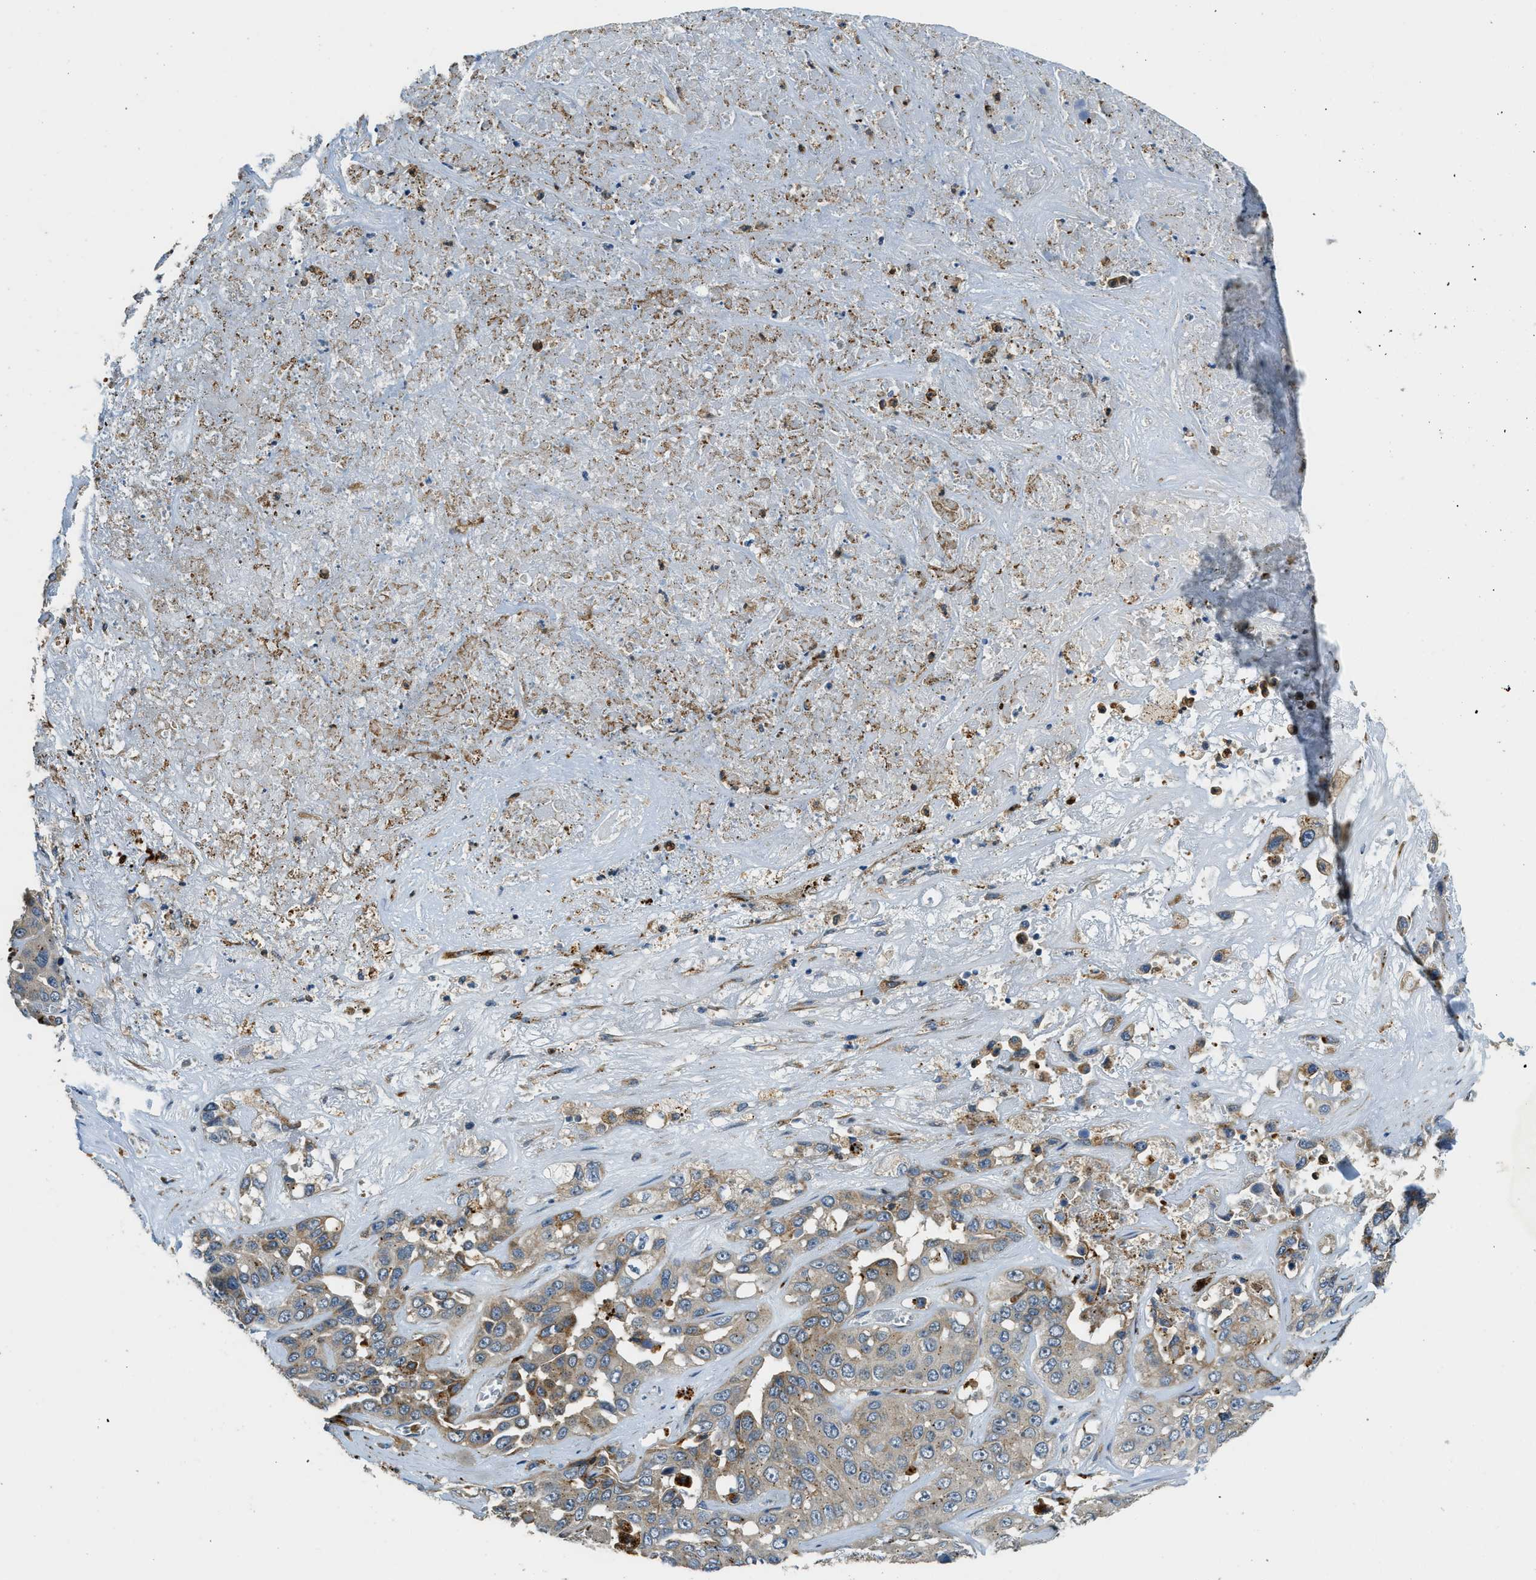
{"staining": {"intensity": "moderate", "quantity": "25%-75%", "location": "cytoplasmic/membranous"}, "tissue": "liver cancer", "cell_type": "Tumor cells", "image_type": "cancer", "snomed": [{"axis": "morphology", "description": "Cholangiocarcinoma"}, {"axis": "topography", "description": "Liver"}], "caption": "Approximately 25%-75% of tumor cells in liver cancer (cholangiocarcinoma) display moderate cytoplasmic/membranous protein staining as visualized by brown immunohistochemical staining.", "gene": "HERC2", "patient": {"sex": "female", "age": 52}}